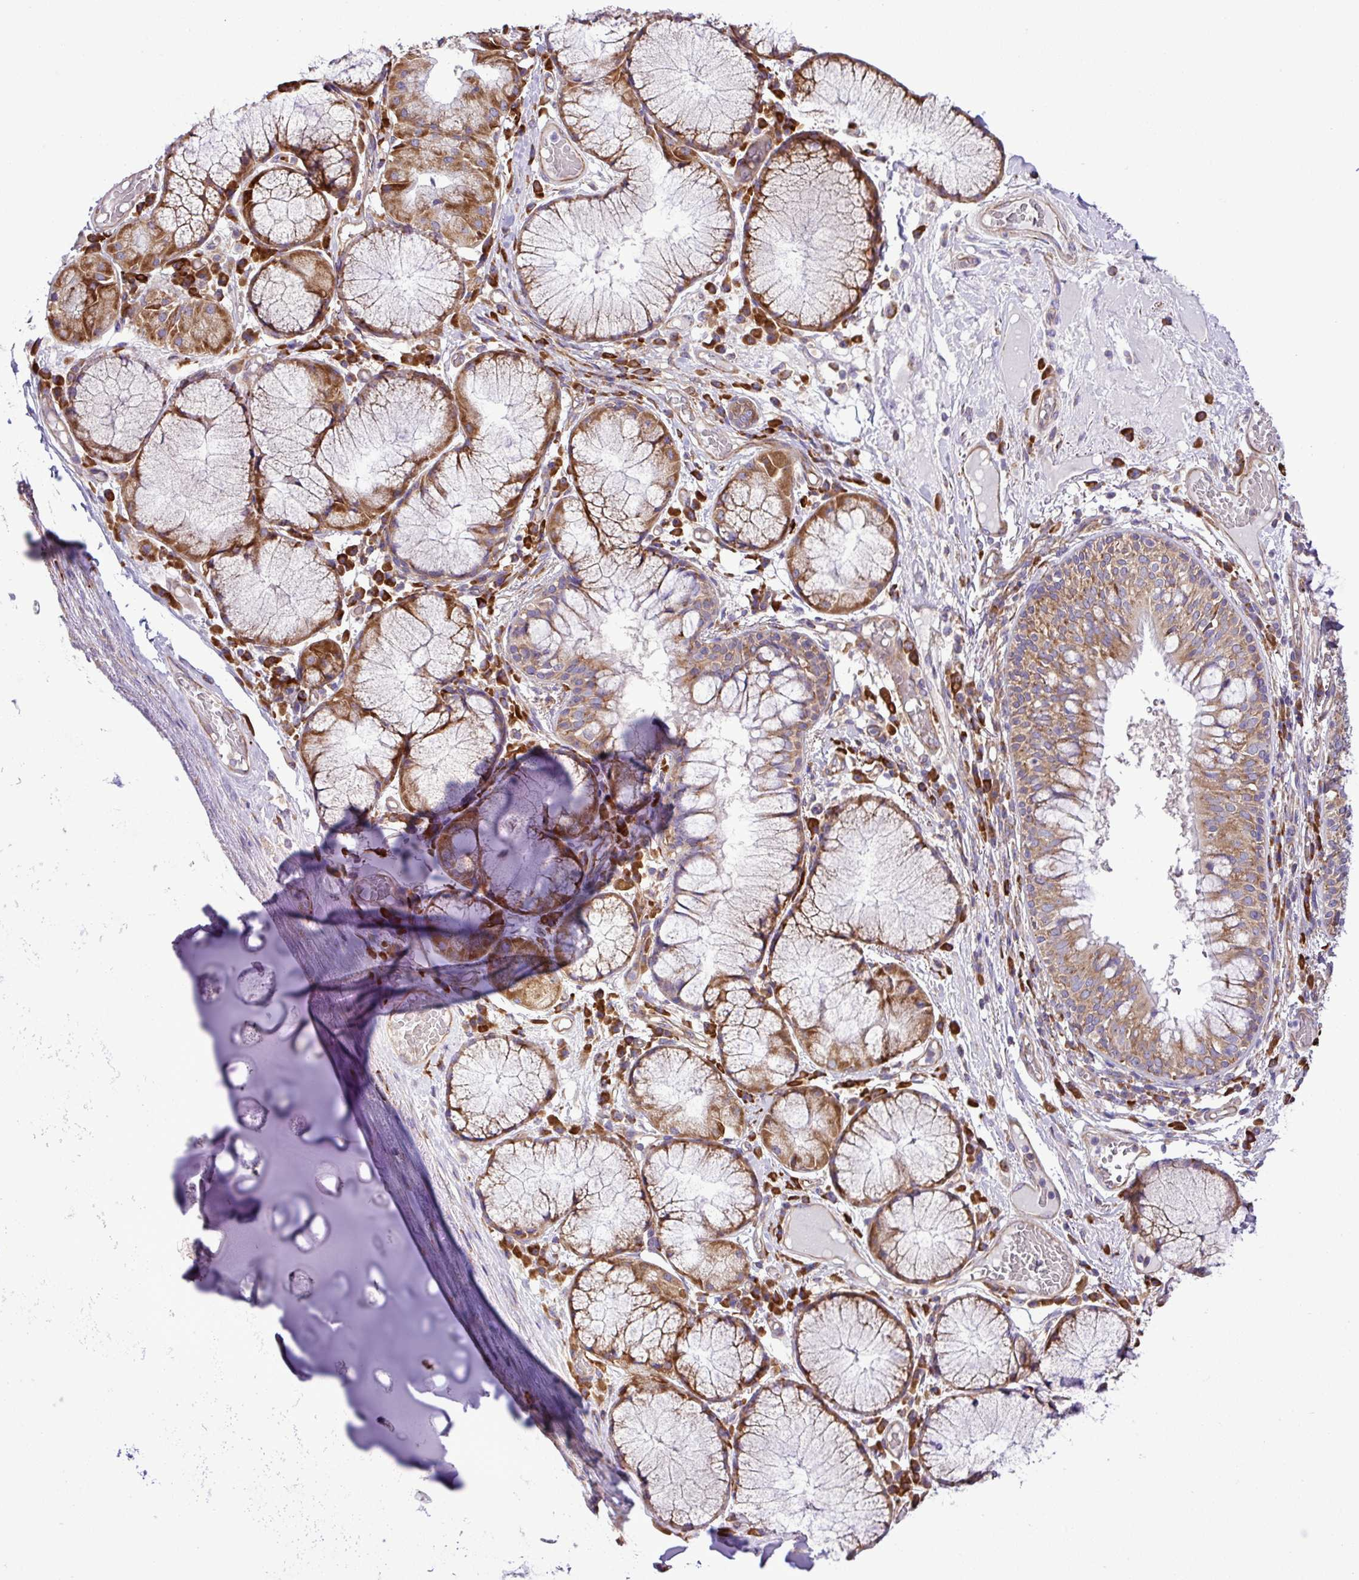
{"staining": {"intensity": "moderate", "quantity": "<25%", "location": "cytoplasmic/membranous"}, "tissue": "soft tissue", "cell_type": "Chondrocytes", "image_type": "normal", "snomed": [{"axis": "morphology", "description": "Normal tissue, NOS"}, {"axis": "topography", "description": "Cartilage tissue"}, {"axis": "topography", "description": "Bronchus"}], "caption": "Moderate cytoplasmic/membranous positivity is identified in approximately <25% of chondrocytes in benign soft tissue. (DAB IHC, brown staining for protein, blue staining for nuclei).", "gene": "RPL13", "patient": {"sex": "male", "age": 56}}